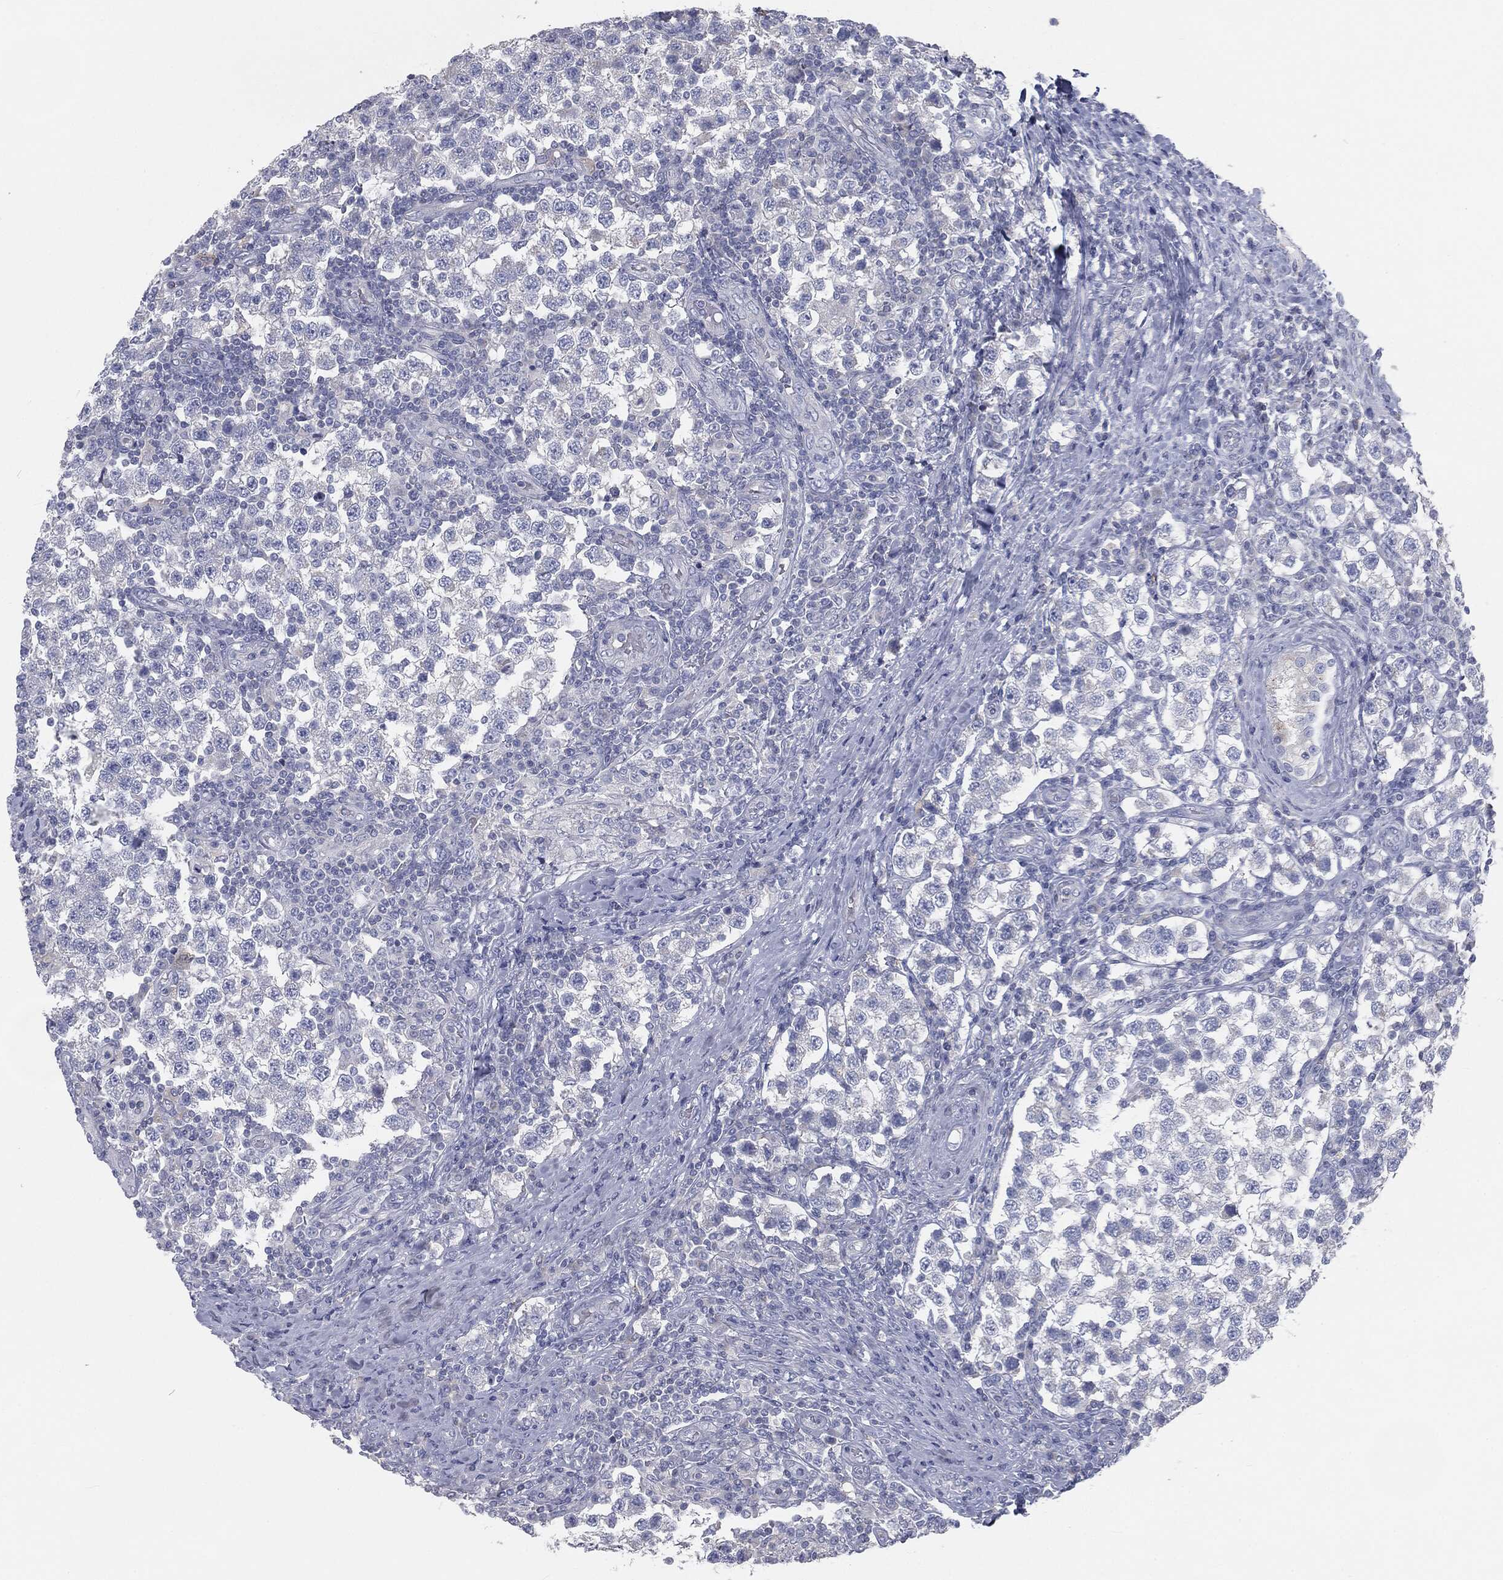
{"staining": {"intensity": "negative", "quantity": "none", "location": "none"}, "tissue": "testis cancer", "cell_type": "Tumor cells", "image_type": "cancer", "snomed": [{"axis": "morphology", "description": "Seminoma, NOS"}, {"axis": "topography", "description": "Testis"}], "caption": "Micrograph shows no significant protein staining in tumor cells of seminoma (testis).", "gene": "CAV3", "patient": {"sex": "male", "age": 34}}